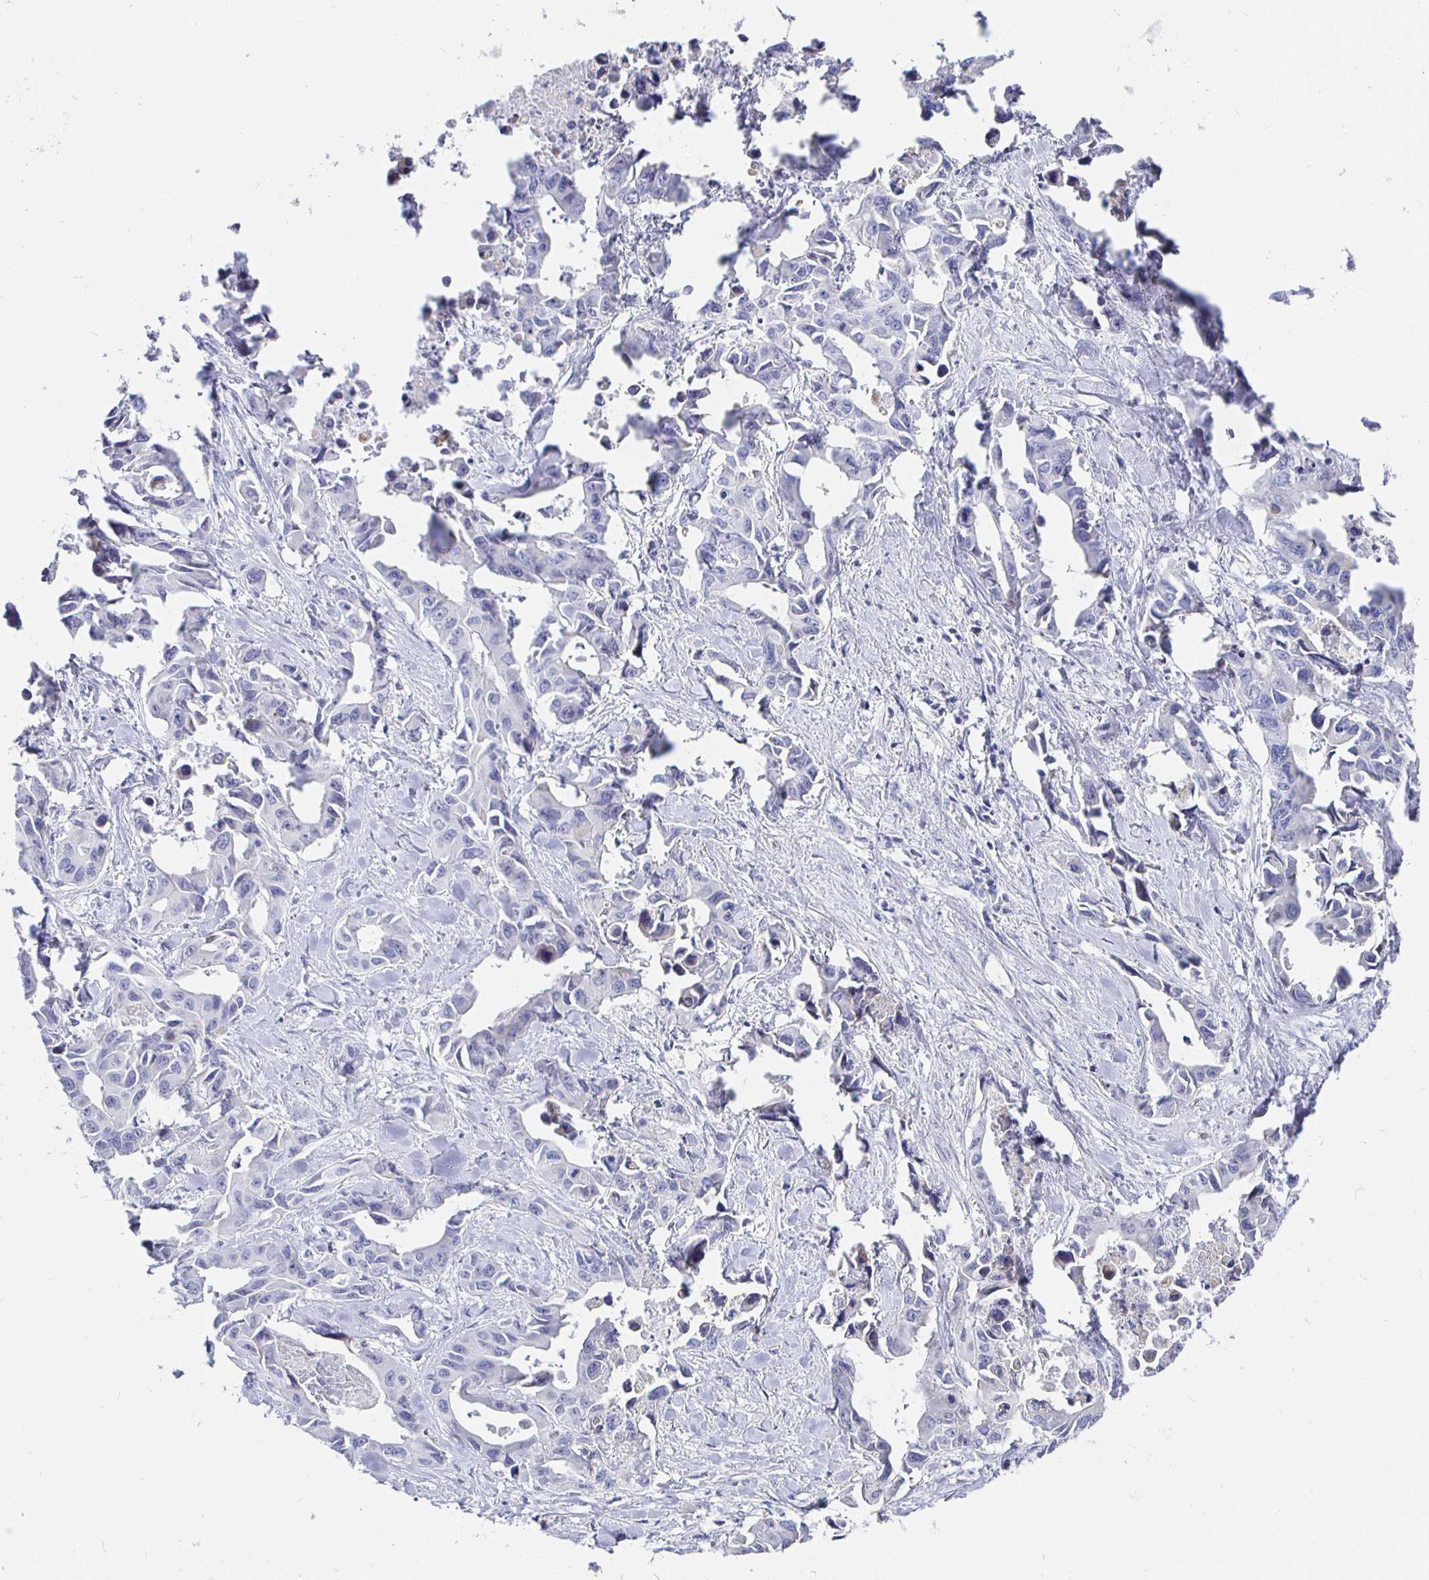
{"staining": {"intensity": "negative", "quantity": "none", "location": "none"}, "tissue": "lung cancer", "cell_type": "Tumor cells", "image_type": "cancer", "snomed": [{"axis": "morphology", "description": "Adenocarcinoma, NOS"}, {"axis": "topography", "description": "Lung"}], "caption": "Human lung adenocarcinoma stained for a protein using immunohistochemistry reveals no expression in tumor cells.", "gene": "CR2", "patient": {"sex": "male", "age": 64}}